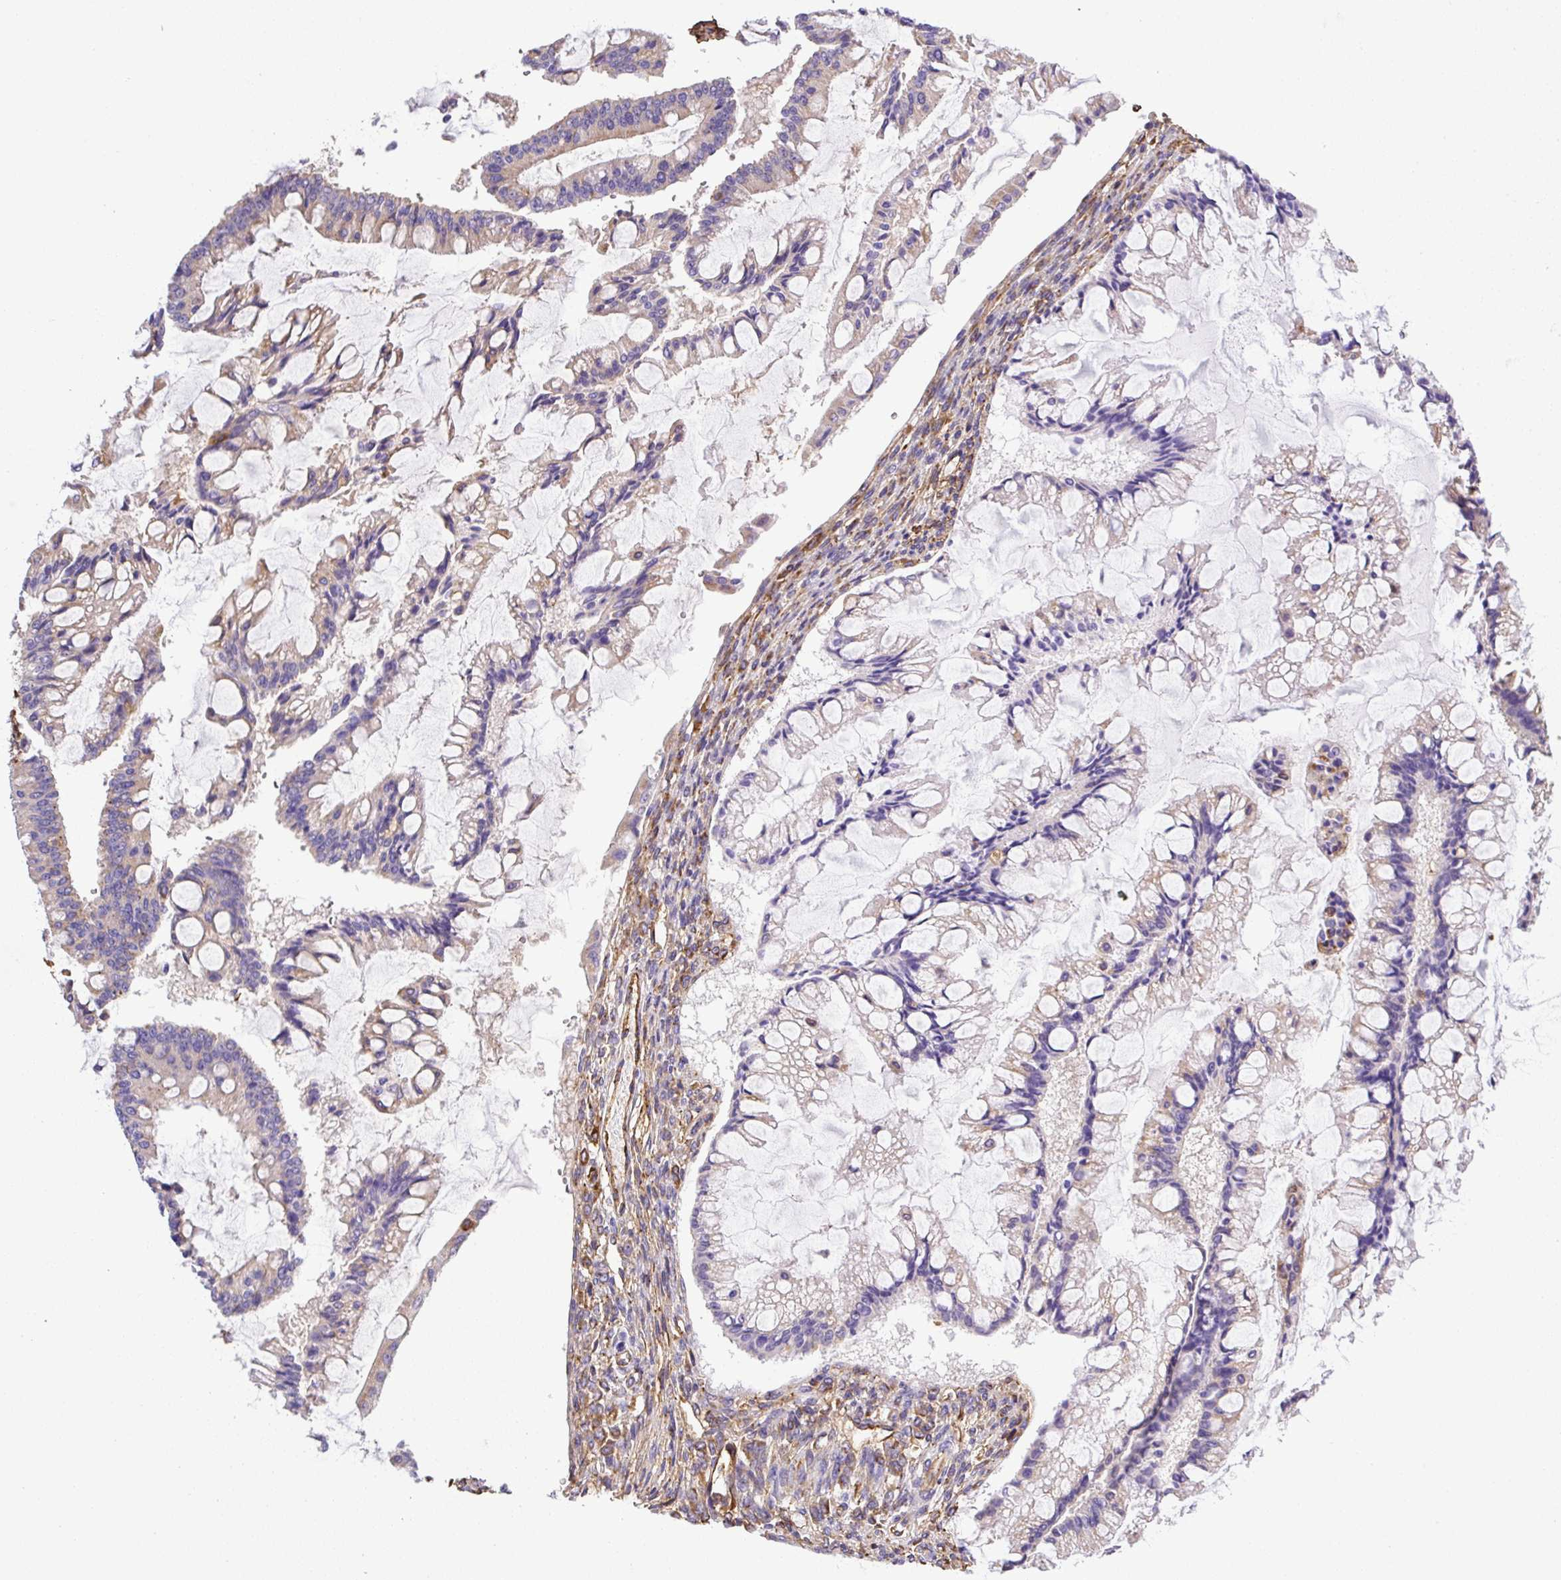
{"staining": {"intensity": "negative", "quantity": "none", "location": "none"}, "tissue": "ovarian cancer", "cell_type": "Tumor cells", "image_type": "cancer", "snomed": [{"axis": "morphology", "description": "Cystadenocarcinoma, mucinous, NOS"}, {"axis": "topography", "description": "Ovary"}], "caption": "Ovarian cancer (mucinous cystadenocarcinoma) was stained to show a protein in brown. There is no significant staining in tumor cells. Nuclei are stained in blue.", "gene": "MAGEB5", "patient": {"sex": "female", "age": 73}}